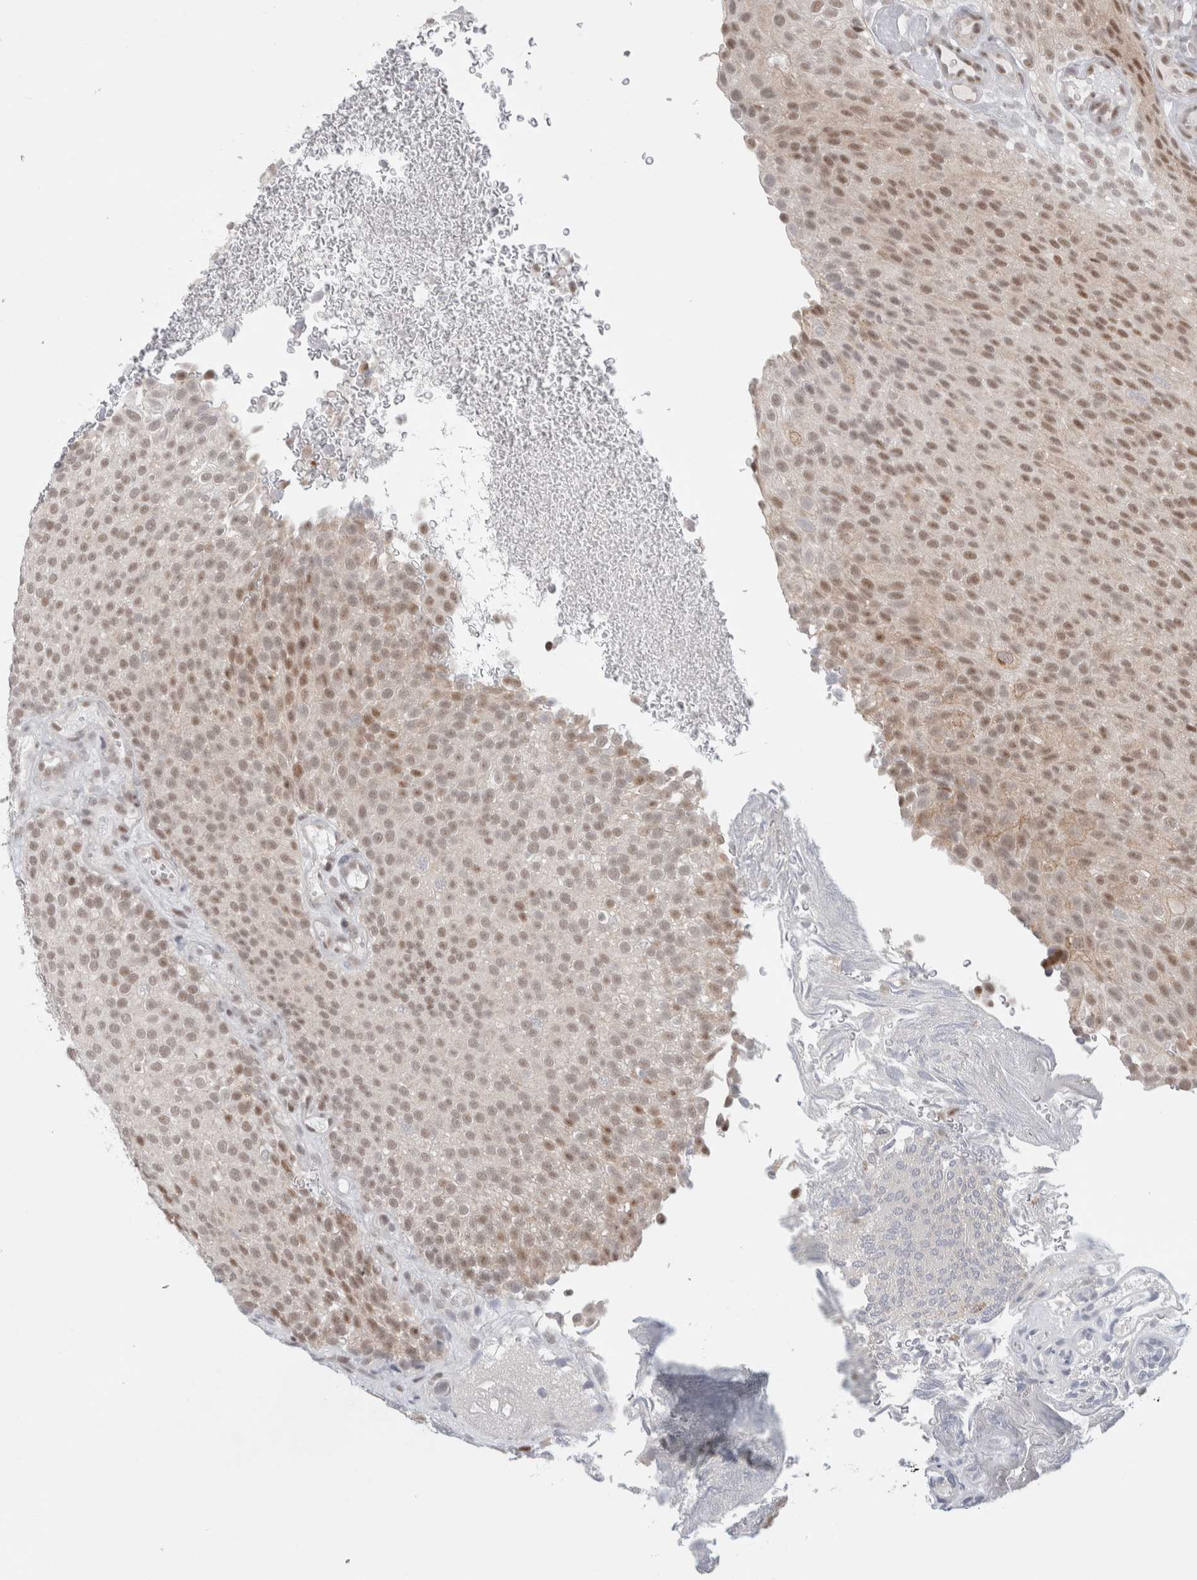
{"staining": {"intensity": "moderate", "quantity": ">75%", "location": "nuclear"}, "tissue": "urothelial cancer", "cell_type": "Tumor cells", "image_type": "cancer", "snomed": [{"axis": "morphology", "description": "Urothelial carcinoma, Low grade"}, {"axis": "topography", "description": "Urinary bladder"}], "caption": "Moderate nuclear positivity for a protein is present in about >75% of tumor cells of urothelial cancer using immunohistochemistry (IHC).", "gene": "TRMT12", "patient": {"sex": "male", "age": 78}}